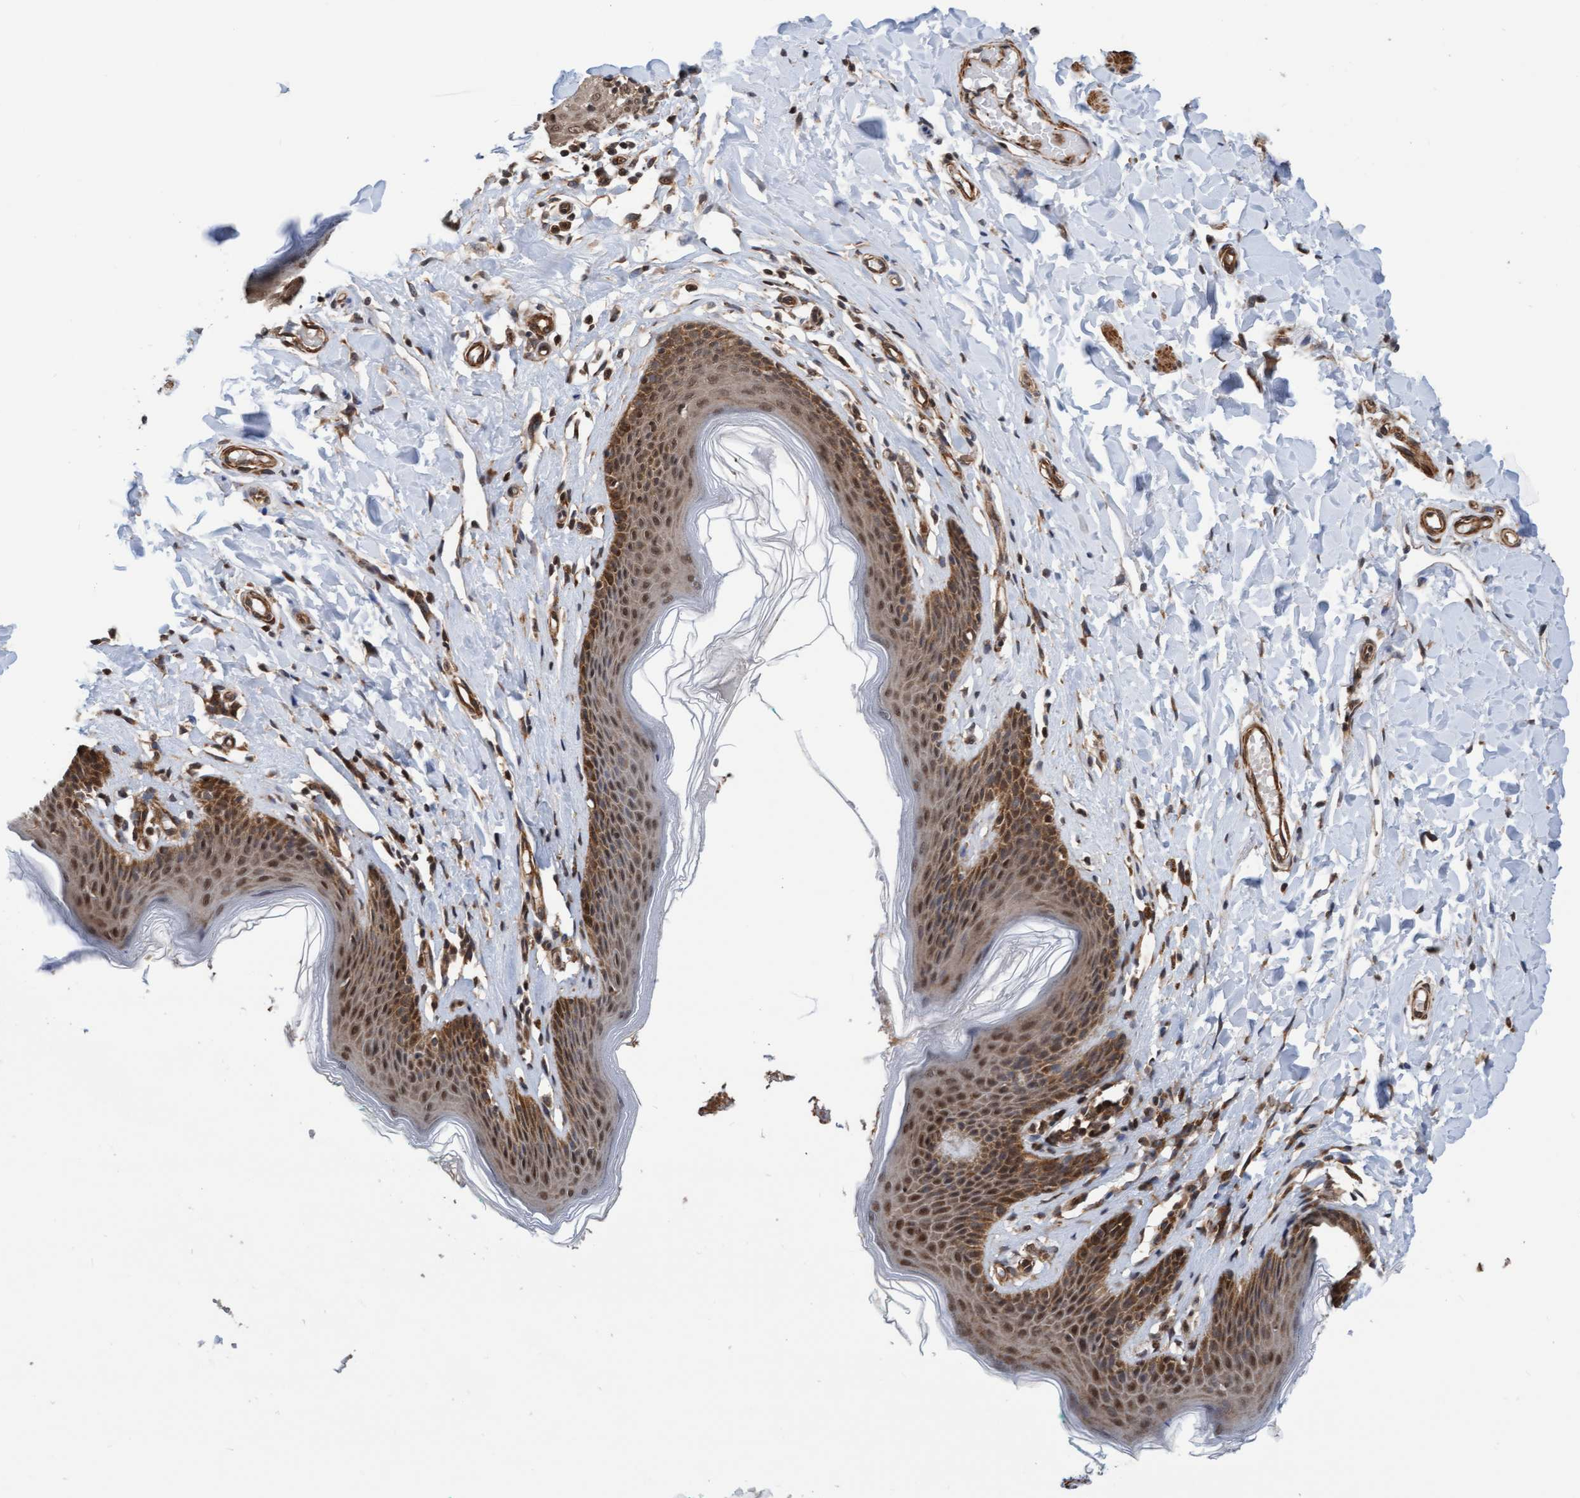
{"staining": {"intensity": "moderate", "quantity": ">75%", "location": "cytoplasmic/membranous,nuclear"}, "tissue": "skin", "cell_type": "Epidermal cells", "image_type": "normal", "snomed": [{"axis": "morphology", "description": "Normal tissue, NOS"}, {"axis": "topography", "description": "Vulva"}], "caption": "Immunohistochemistry histopathology image of benign human skin stained for a protein (brown), which displays medium levels of moderate cytoplasmic/membranous,nuclear expression in about >75% of epidermal cells.", "gene": "STXBP4", "patient": {"sex": "female", "age": 66}}